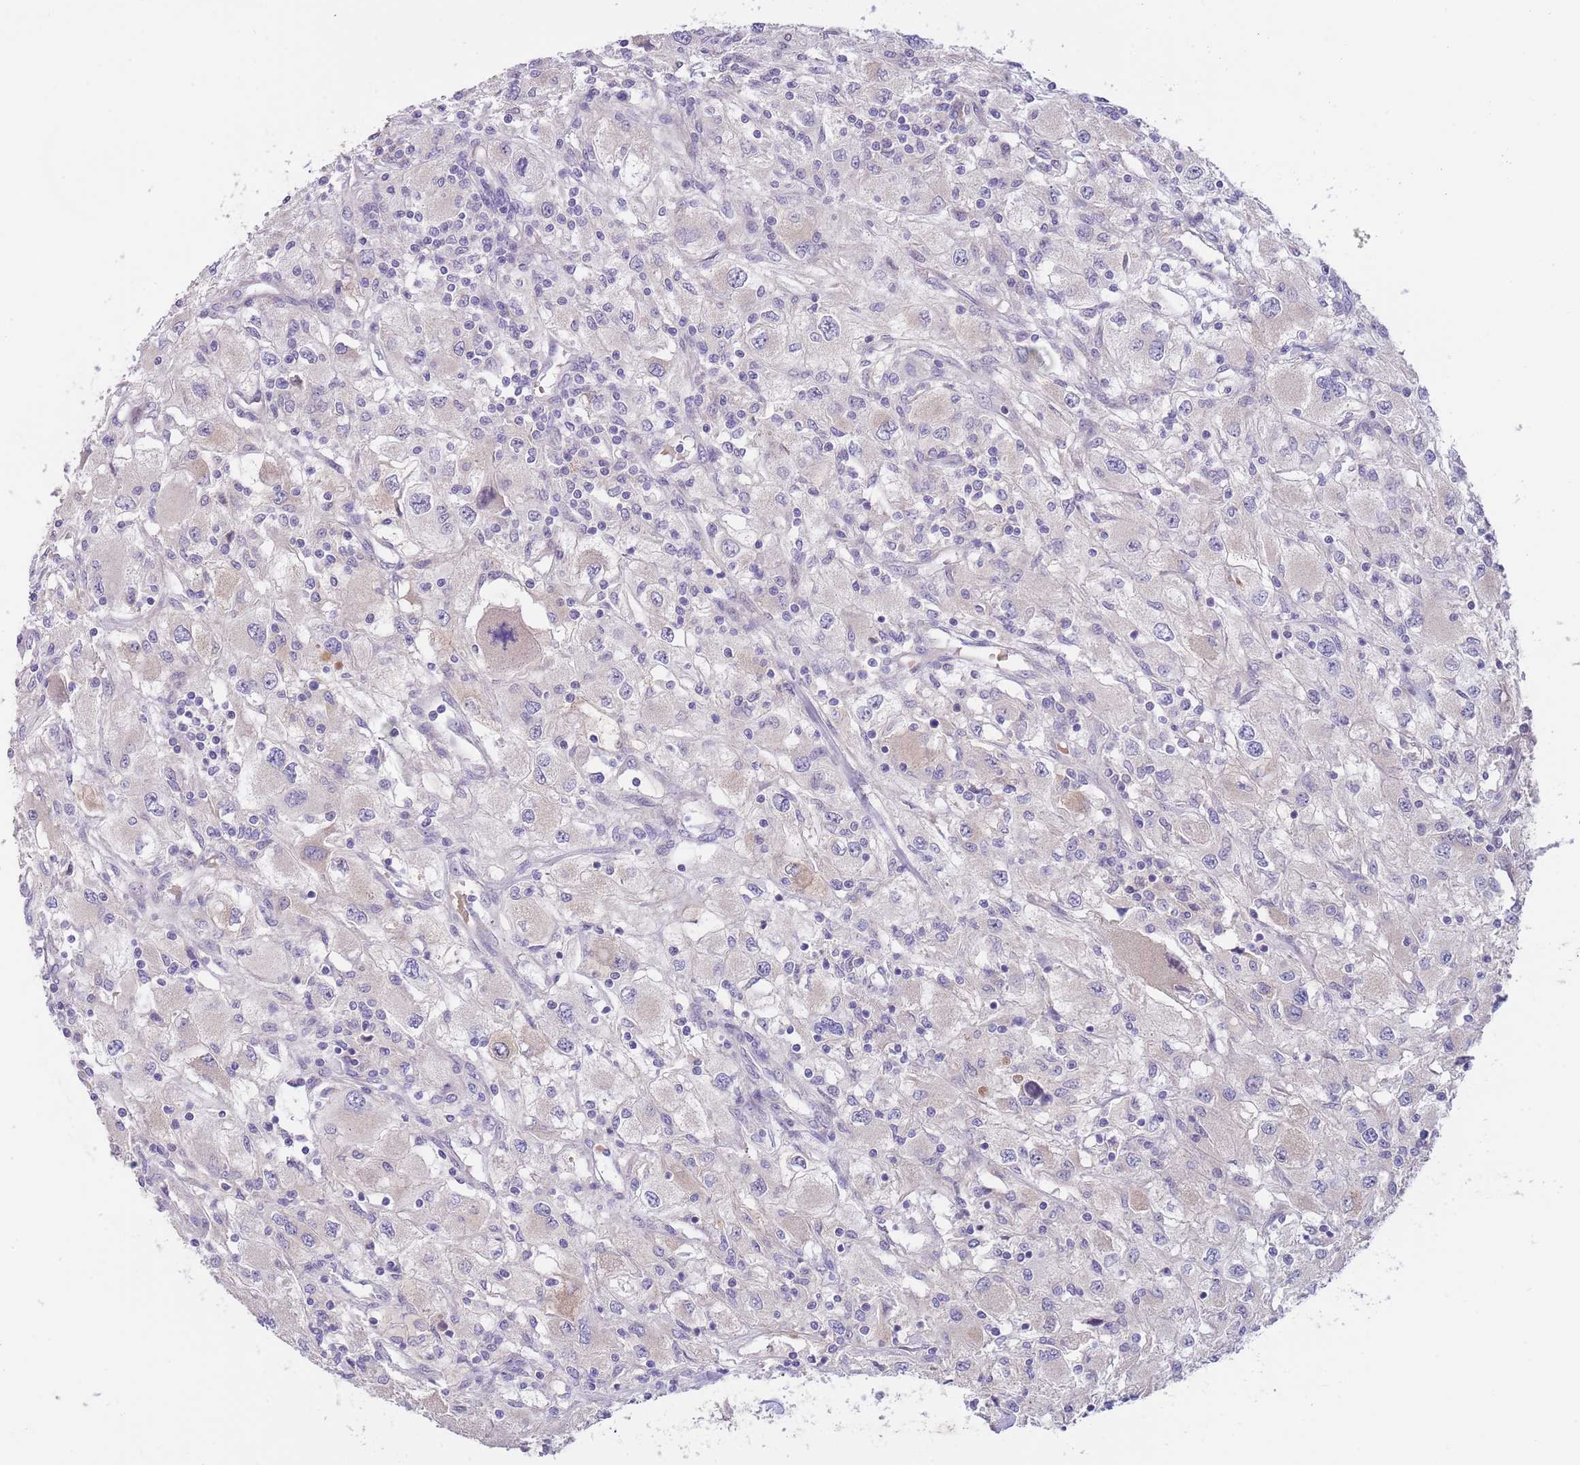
{"staining": {"intensity": "negative", "quantity": "none", "location": "none"}, "tissue": "renal cancer", "cell_type": "Tumor cells", "image_type": "cancer", "snomed": [{"axis": "morphology", "description": "Adenocarcinoma, NOS"}, {"axis": "topography", "description": "Kidney"}], "caption": "IHC of renal adenocarcinoma demonstrates no positivity in tumor cells.", "gene": "AP1S2", "patient": {"sex": "female", "age": 67}}